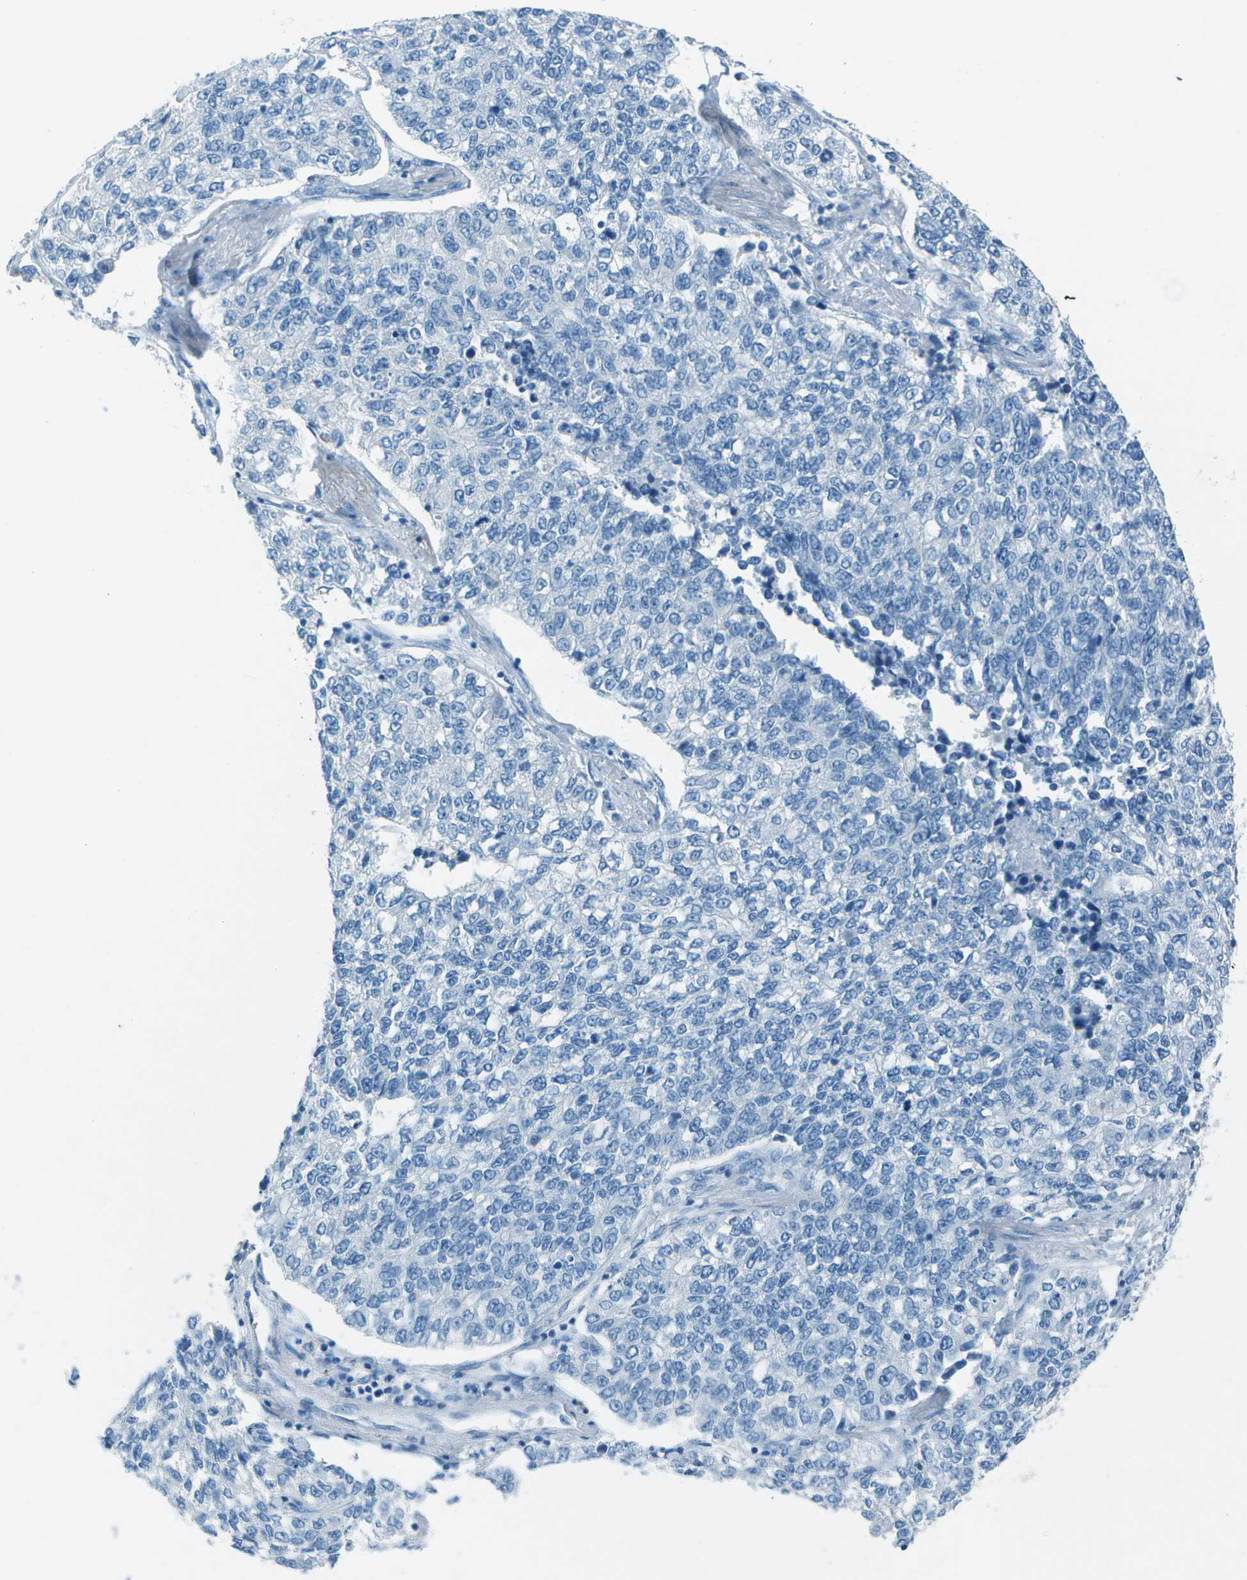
{"staining": {"intensity": "negative", "quantity": "none", "location": "none"}, "tissue": "lung cancer", "cell_type": "Tumor cells", "image_type": "cancer", "snomed": [{"axis": "morphology", "description": "Adenocarcinoma, NOS"}, {"axis": "topography", "description": "Lung"}], "caption": "Lung cancer (adenocarcinoma) was stained to show a protein in brown. There is no significant expression in tumor cells.", "gene": "FGF1", "patient": {"sex": "male", "age": 49}}